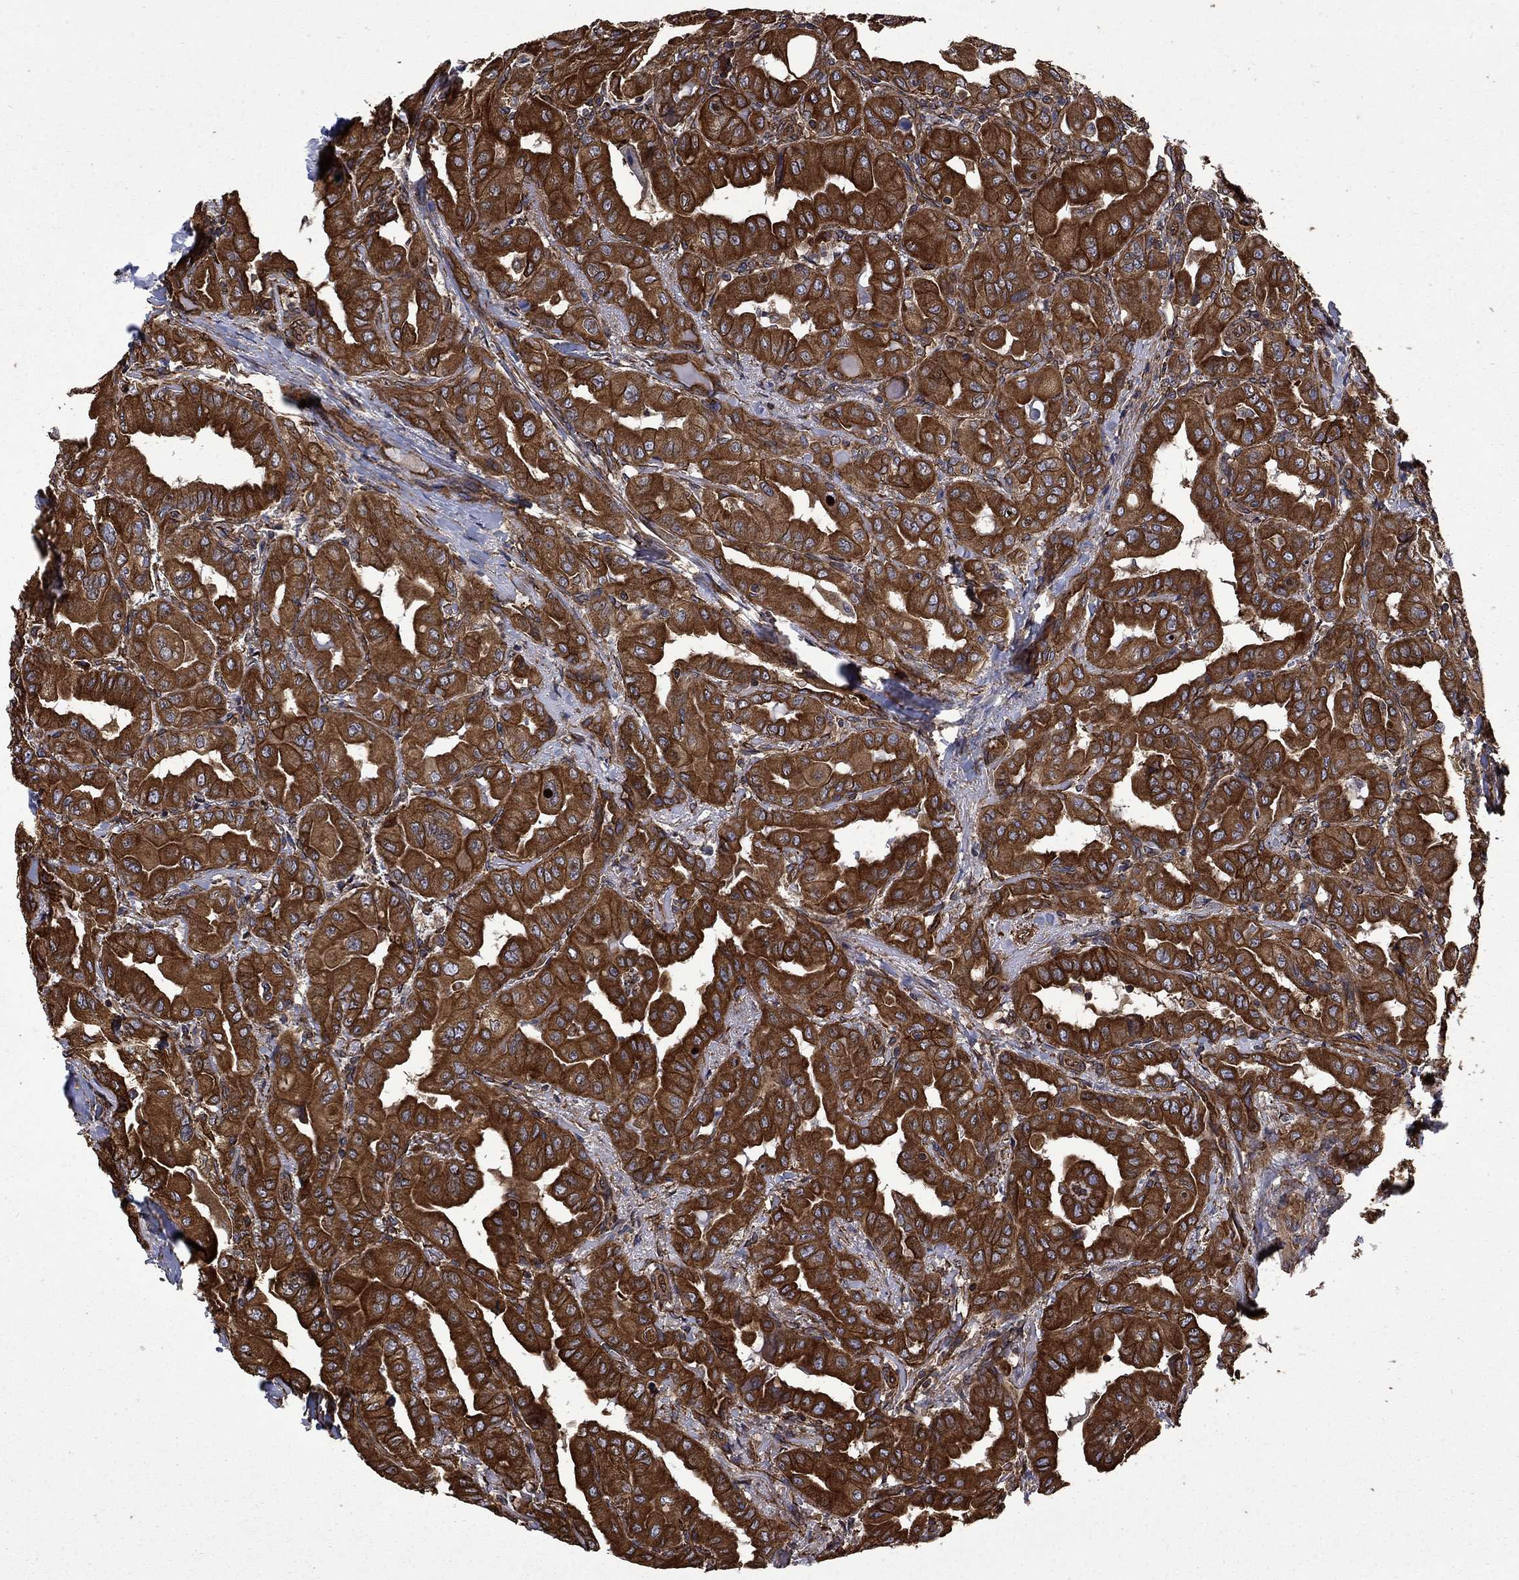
{"staining": {"intensity": "strong", "quantity": ">75%", "location": "cytoplasmic/membranous"}, "tissue": "thyroid cancer", "cell_type": "Tumor cells", "image_type": "cancer", "snomed": [{"axis": "morphology", "description": "Normal tissue, NOS"}, {"axis": "morphology", "description": "Papillary adenocarcinoma, NOS"}, {"axis": "topography", "description": "Thyroid gland"}], "caption": "Immunohistochemistry image of thyroid cancer stained for a protein (brown), which displays high levels of strong cytoplasmic/membranous staining in about >75% of tumor cells.", "gene": "CUTC", "patient": {"sex": "female", "age": 66}}